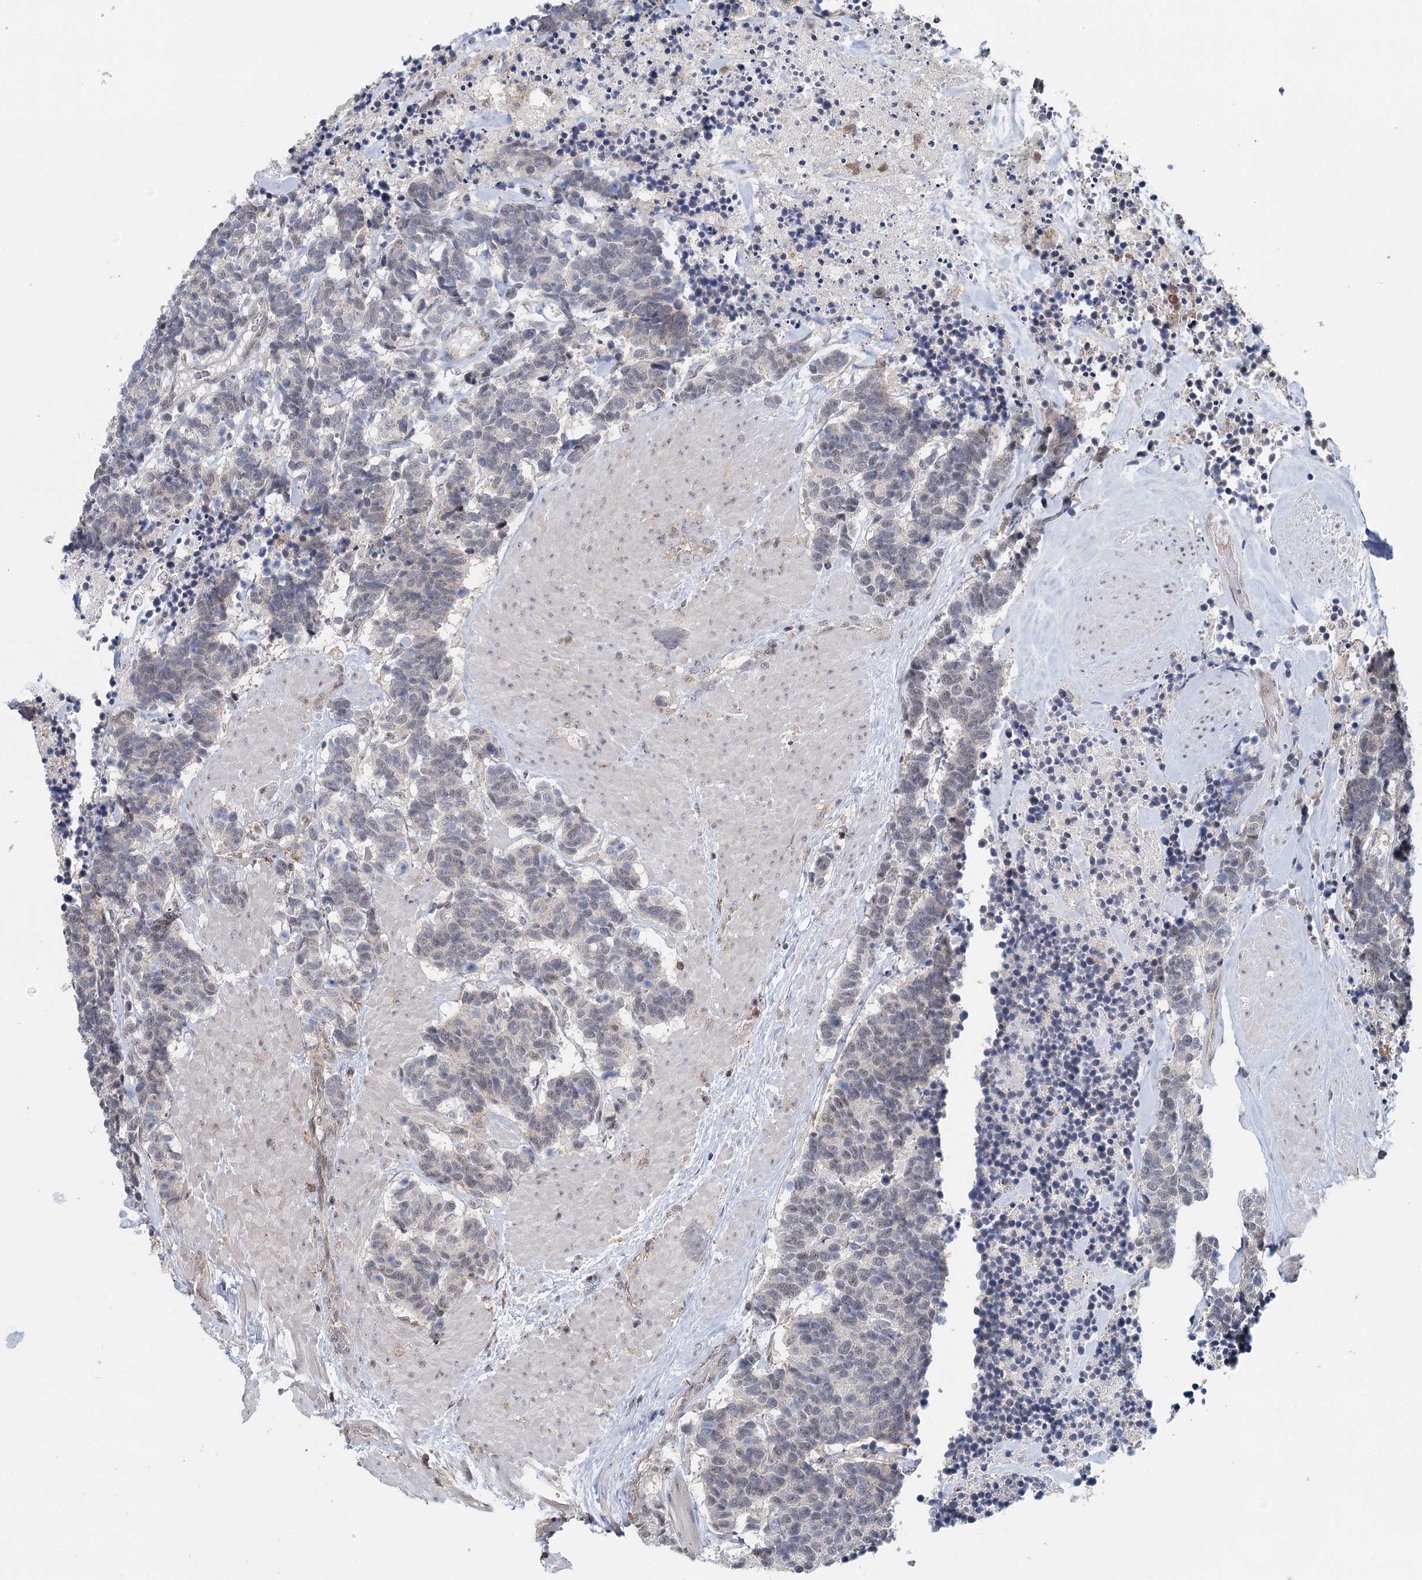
{"staining": {"intensity": "negative", "quantity": "none", "location": "none"}, "tissue": "carcinoid", "cell_type": "Tumor cells", "image_type": "cancer", "snomed": [{"axis": "morphology", "description": "Carcinoma, NOS"}, {"axis": "morphology", "description": "Carcinoid, malignant, NOS"}, {"axis": "topography", "description": "Urinary bladder"}], "caption": "This is a image of IHC staining of carcinoma, which shows no positivity in tumor cells. (Brightfield microscopy of DAB (3,3'-diaminobenzidine) IHC at high magnification).", "gene": "CDC42SE2", "patient": {"sex": "male", "age": 57}}